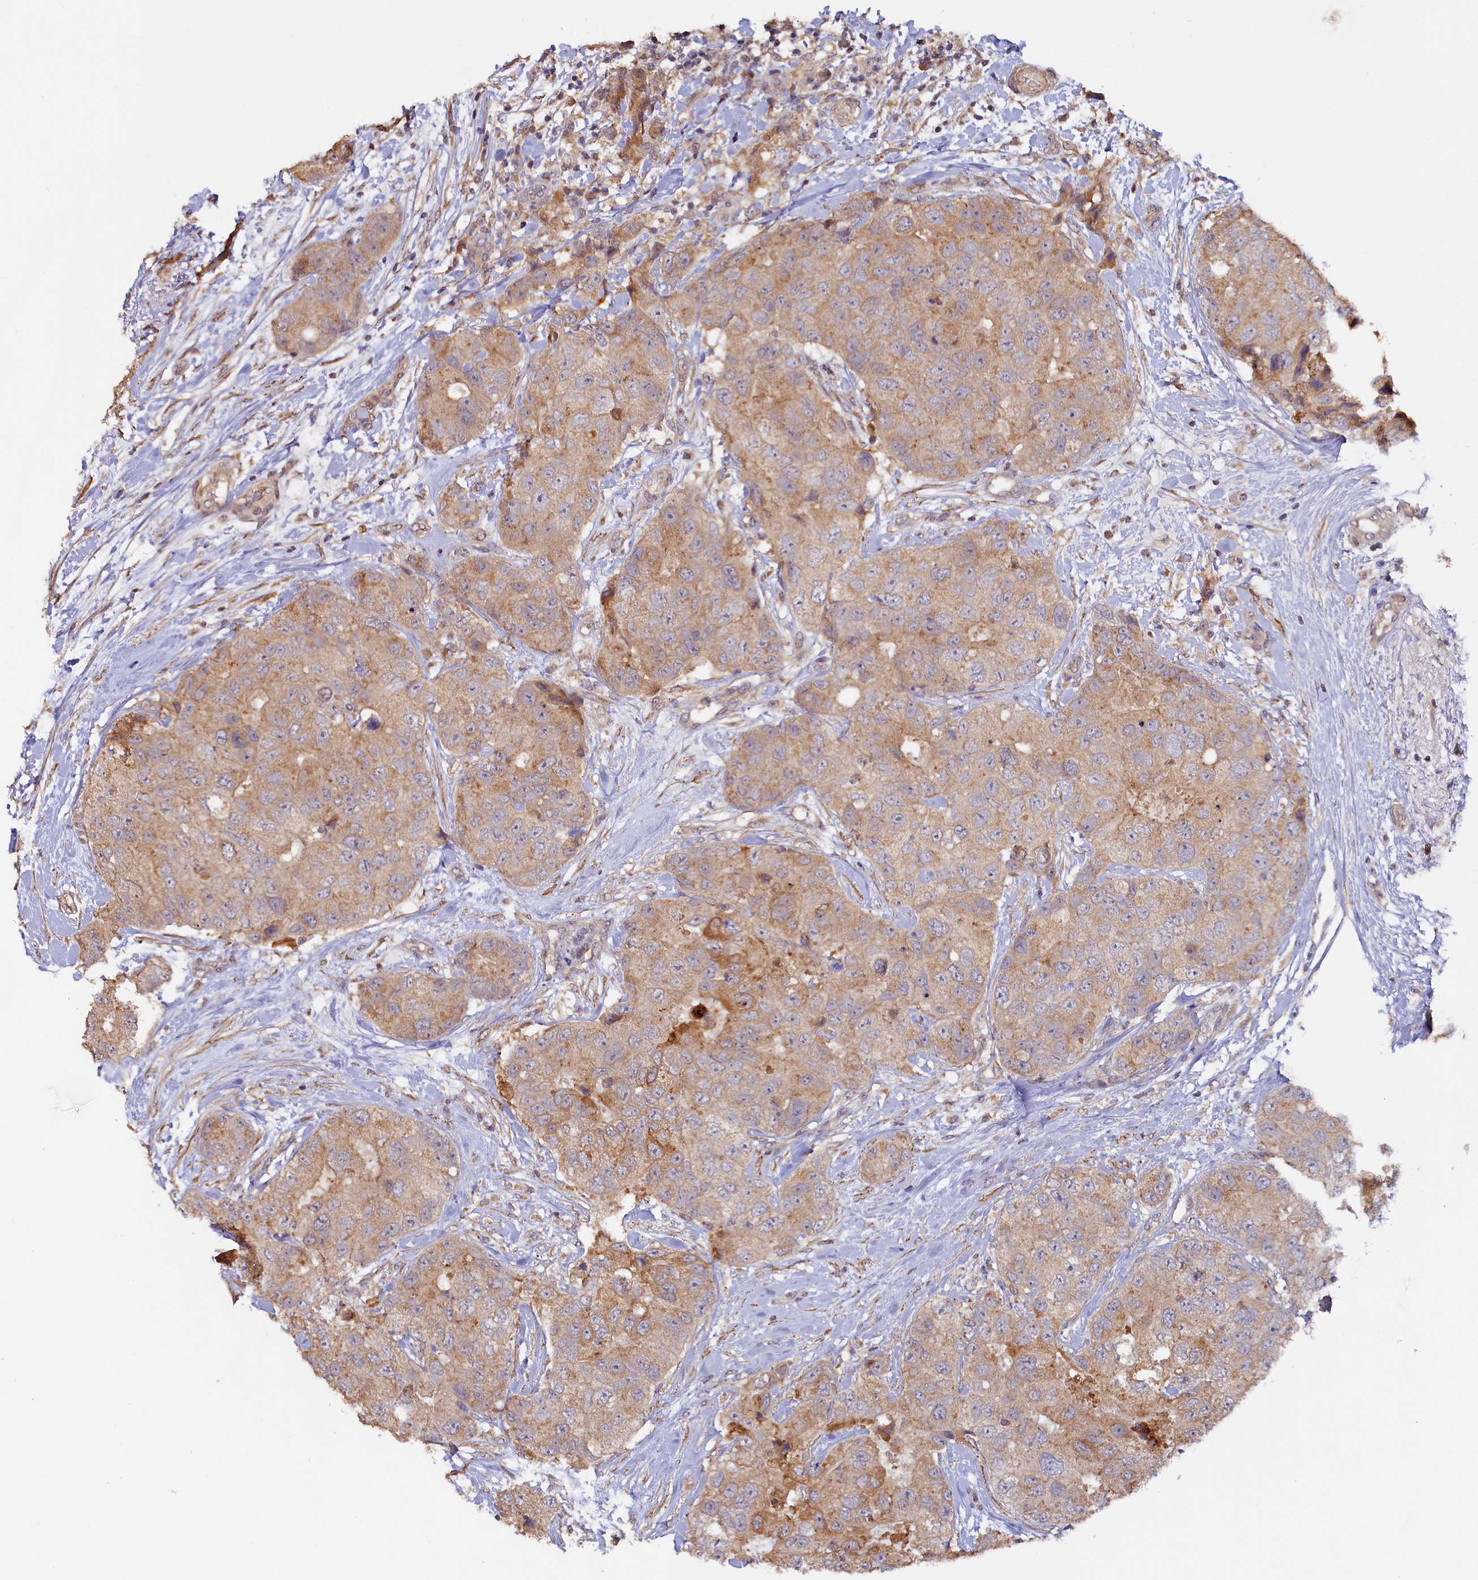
{"staining": {"intensity": "moderate", "quantity": ">75%", "location": "cytoplasmic/membranous"}, "tissue": "breast cancer", "cell_type": "Tumor cells", "image_type": "cancer", "snomed": [{"axis": "morphology", "description": "Duct carcinoma"}, {"axis": "topography", "description": "Breast"}], "caption": "This micrograph exhibits intraductal carcinoma (breast) stained with IHC to label a protein in brown. The cytoplasmic/membranous of tumor cells show moderate positivity for the protein. Nuclei are counter-stained blue.", "gene": "TANGO6", "patient": {"sex": "female", "age": 62}}